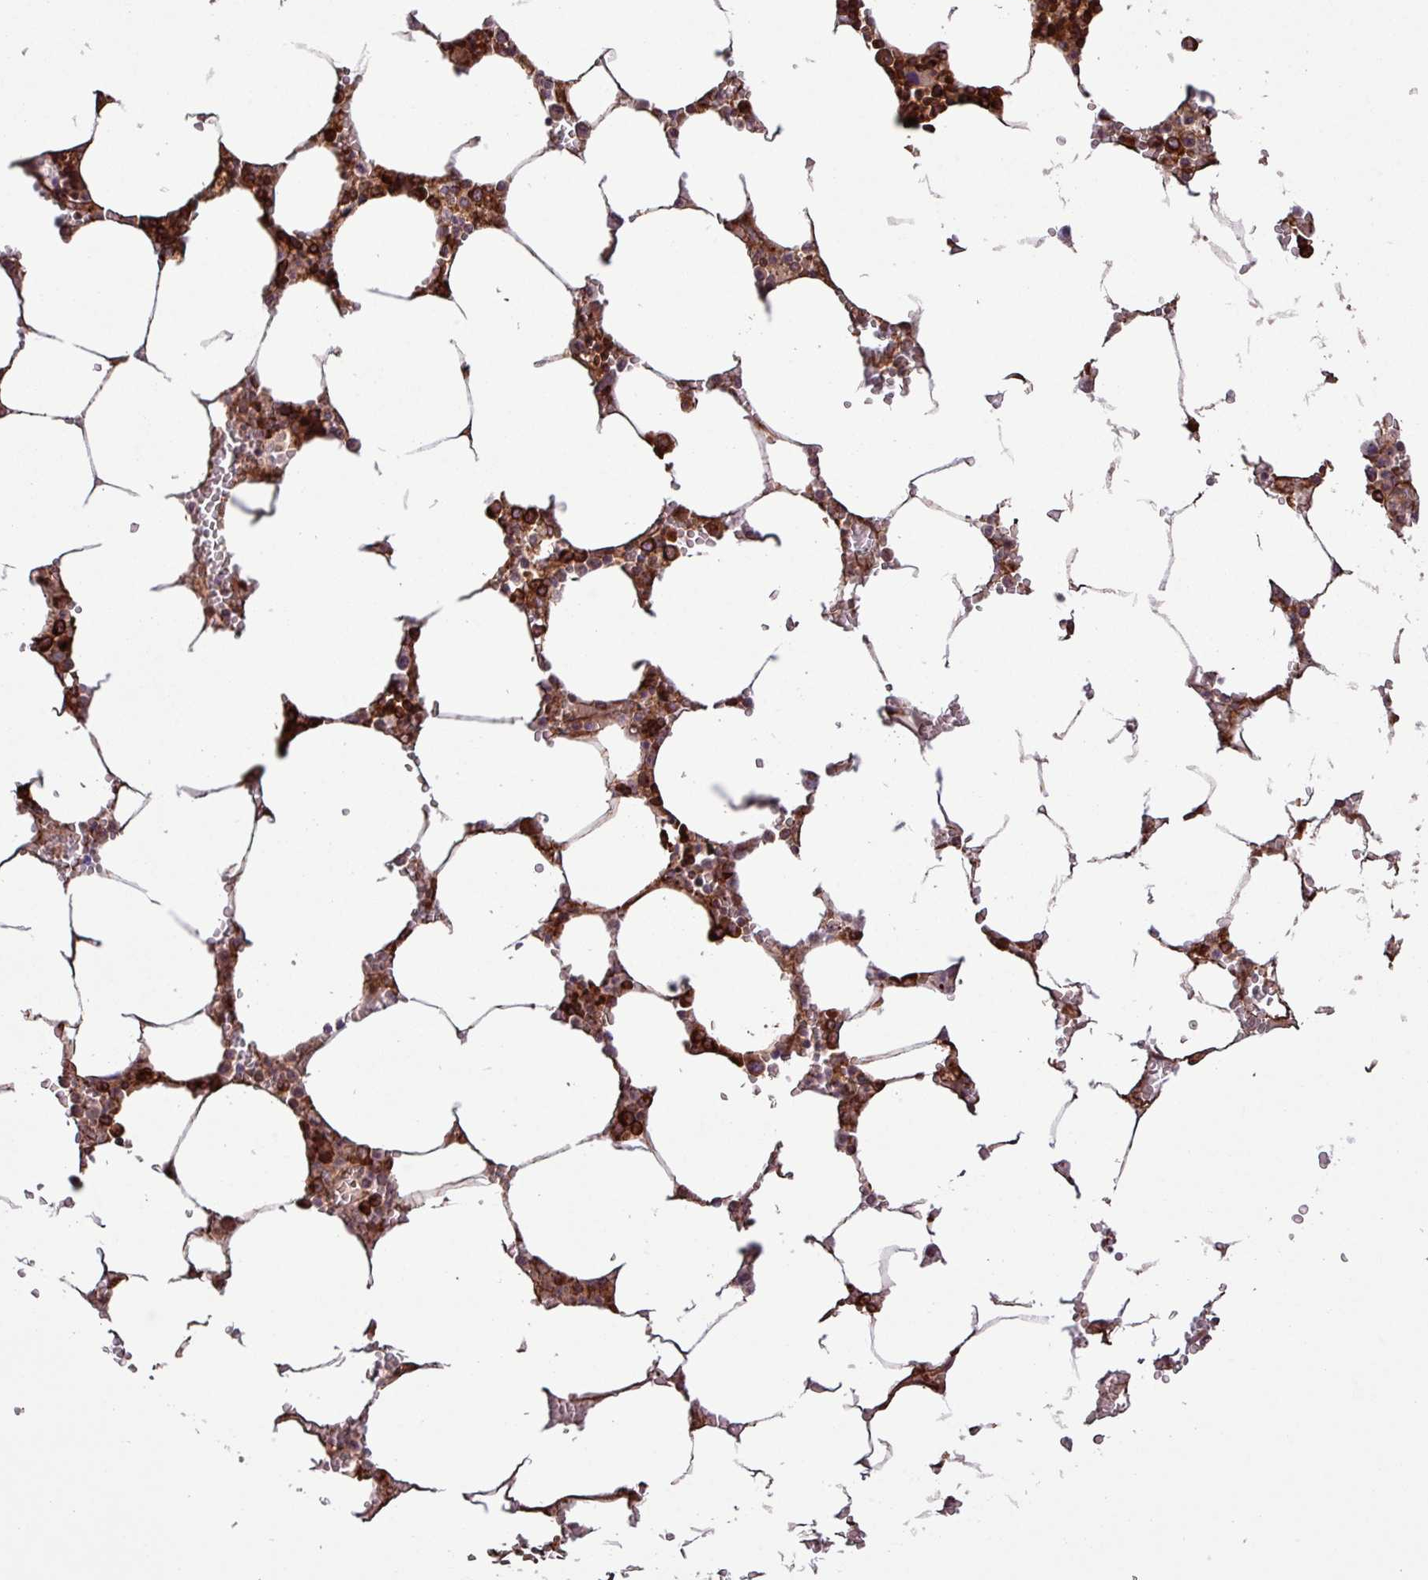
{"staining": {"intensity": "strong", "quantity": ">75%", "location": "cytoplasmic/membranous"}, "tissue": "bone marrow", "cell_type": "Hematopoietic cells", "image_type": "normal", "snomed": [{"axis": "morphology", "description": "Normal tissue, NOS"}, {"axis": "topography", "description": "Bone marrow"}], "caption": "Hematopoietic cells display high levels of strong cytoplasmic/membranous staining in approximately >75% of cells in normal human bone marrow.", "gene": "ZNF300", "patient": {"sex": "male", "age": 70}}